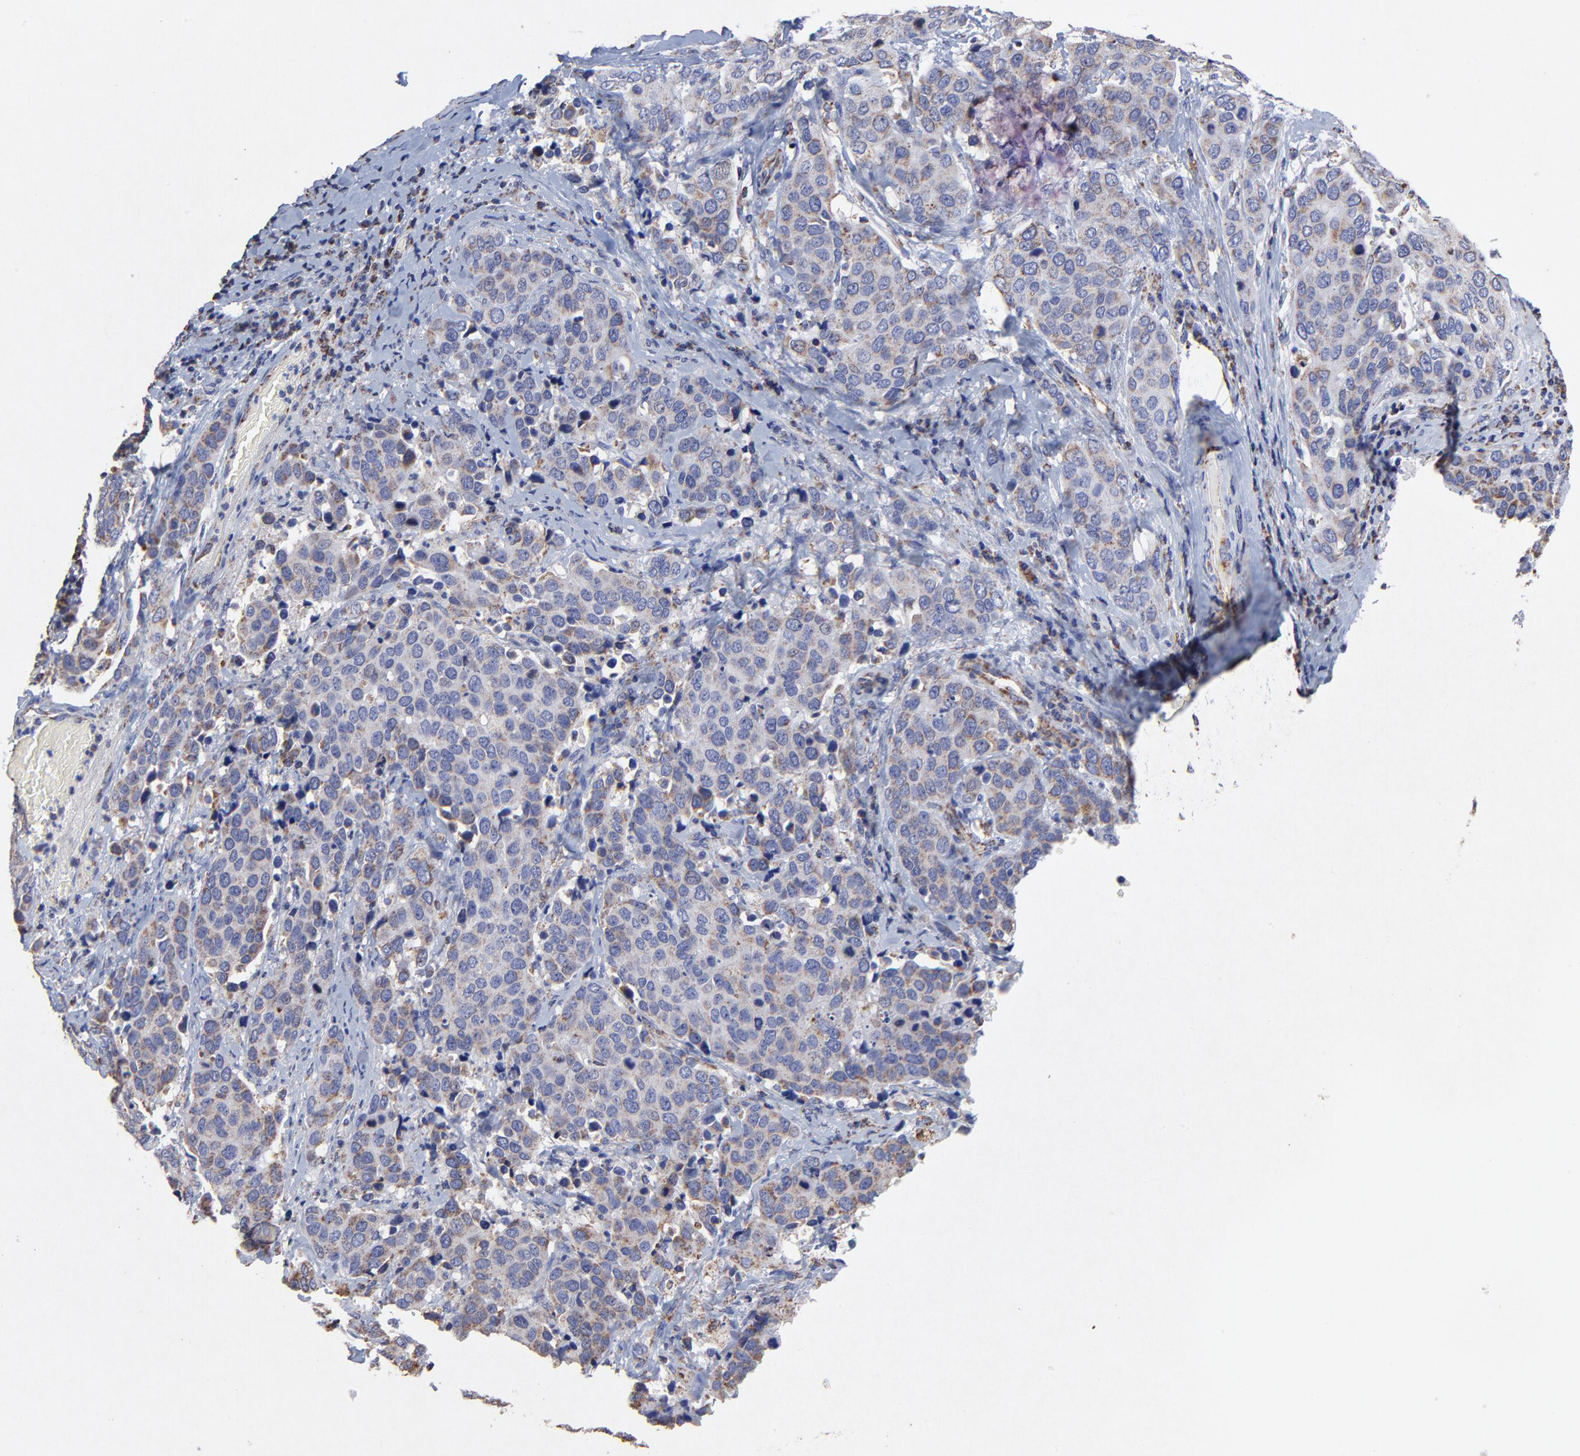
{"staining": {"intensity": "weak", "quantity": ">75%", "location": "cytoplasmic/membranous"}, "tissue": "cervical cancer", "cell_type": "Tumor cells", "image_type": "cancer", "snomed": [{"axis": "morphology", "description": "Squamous cell carcinoma, NOS"}, {"axis": "topography", "description": "Cervix"}], "caption": "A high-resolution image shows IHC staining of cervical squamous cell carcinoma, which shows weak cytoplasmic/membranous positivity in approximately >75% of tumor cells.", "gene": "SSBP1", "patient": {"sex": "female", "age": 54}}